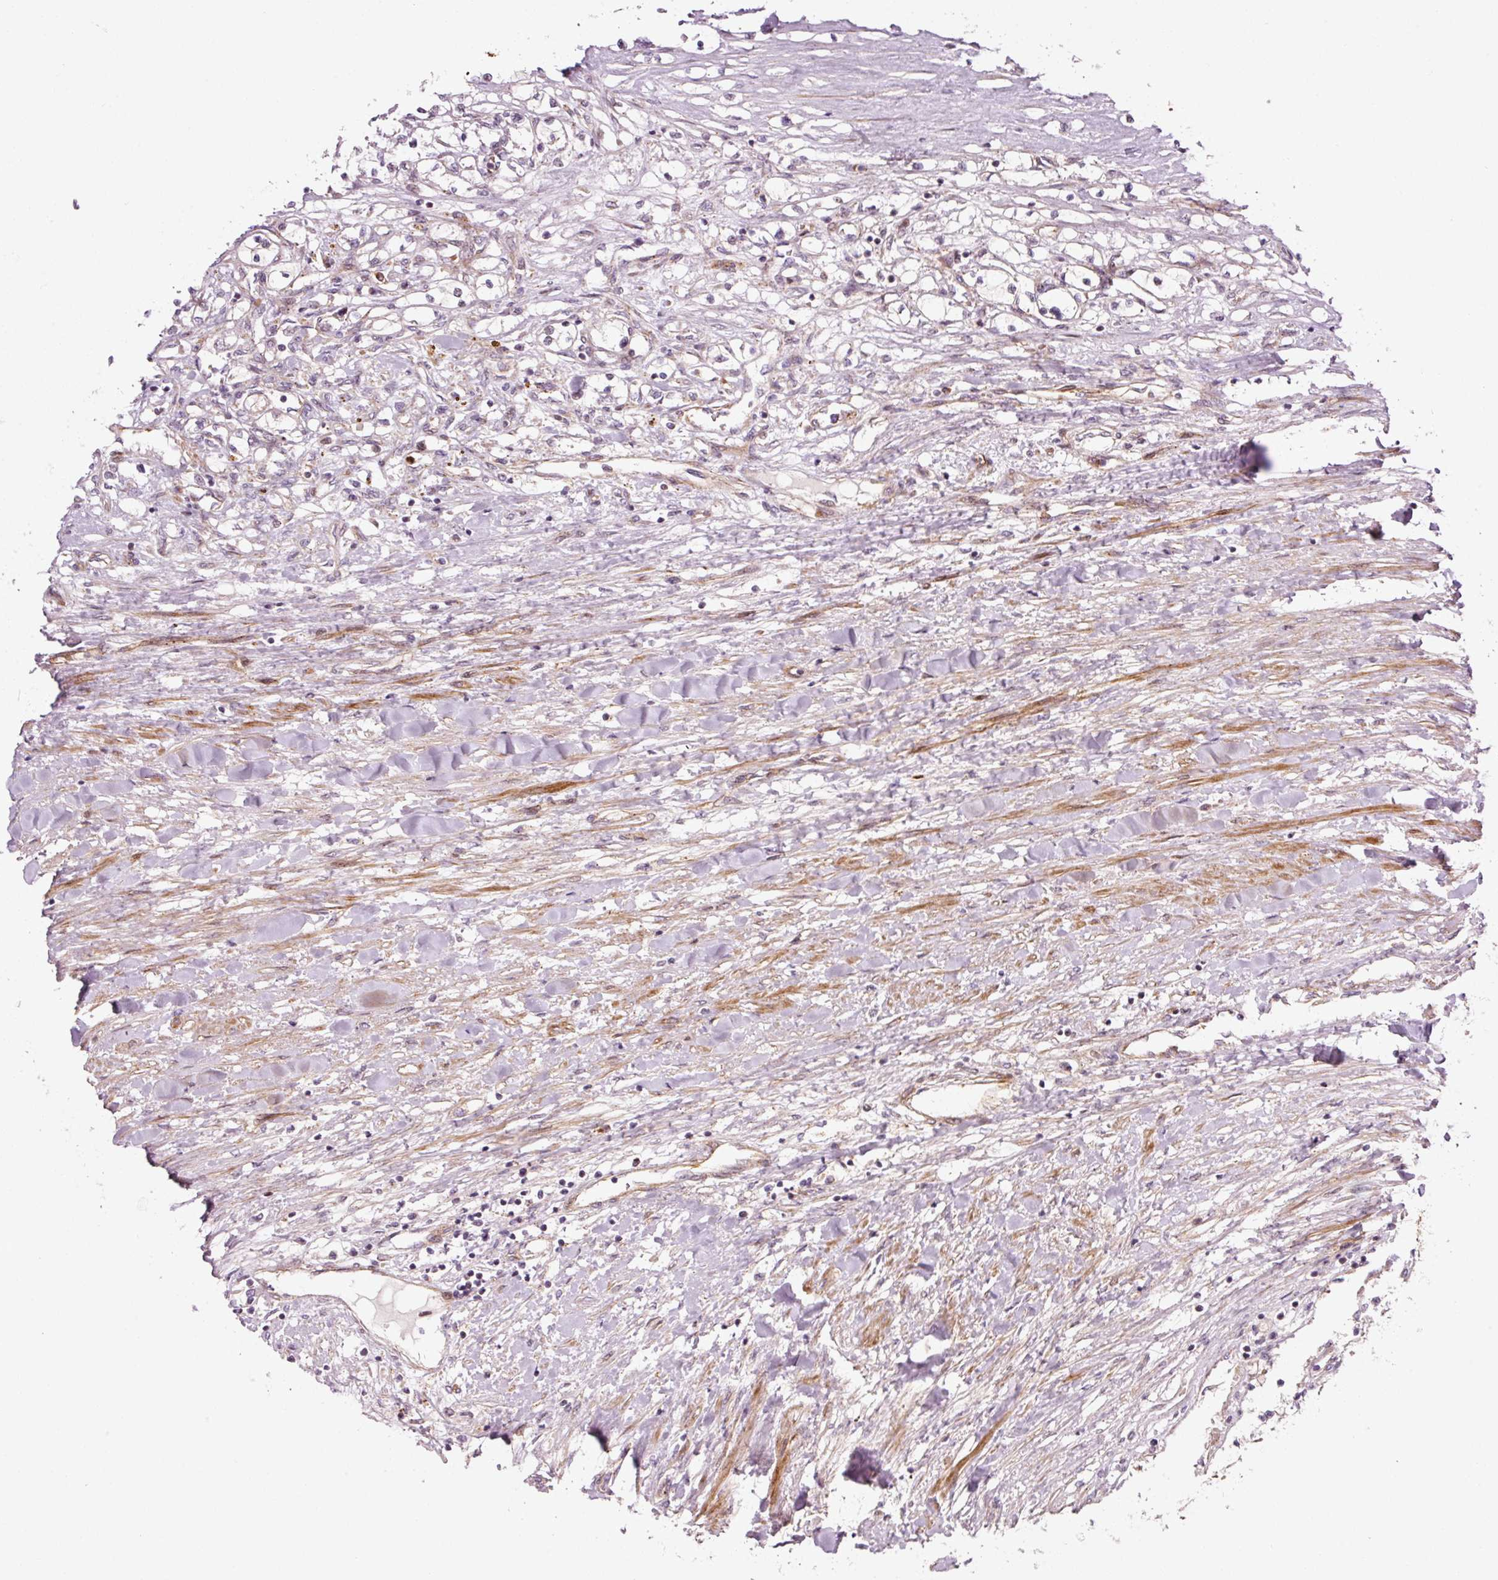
{"staining": {"intensity": "negative", "quantity": "none", "location": "none"}, "tissue": "renal cancer", "cell_type": "Tumor cells", "image_type": "cancer", "snomed": [{"axis": "morphology", "description": "Adenocarcinoma, NOS"}, {"axis": "topography", "description": "Kidney"}], "caption": "IHC photomicrograph of neoplastic tissue: adenocarcinoma (renal) stained with DAB (3,3'-diaminobenzidine) exhibits no significant protein expression in tumor cells.", "gene": "ANKRD20A1", "patient": {"sex": "male", "age": 68}}